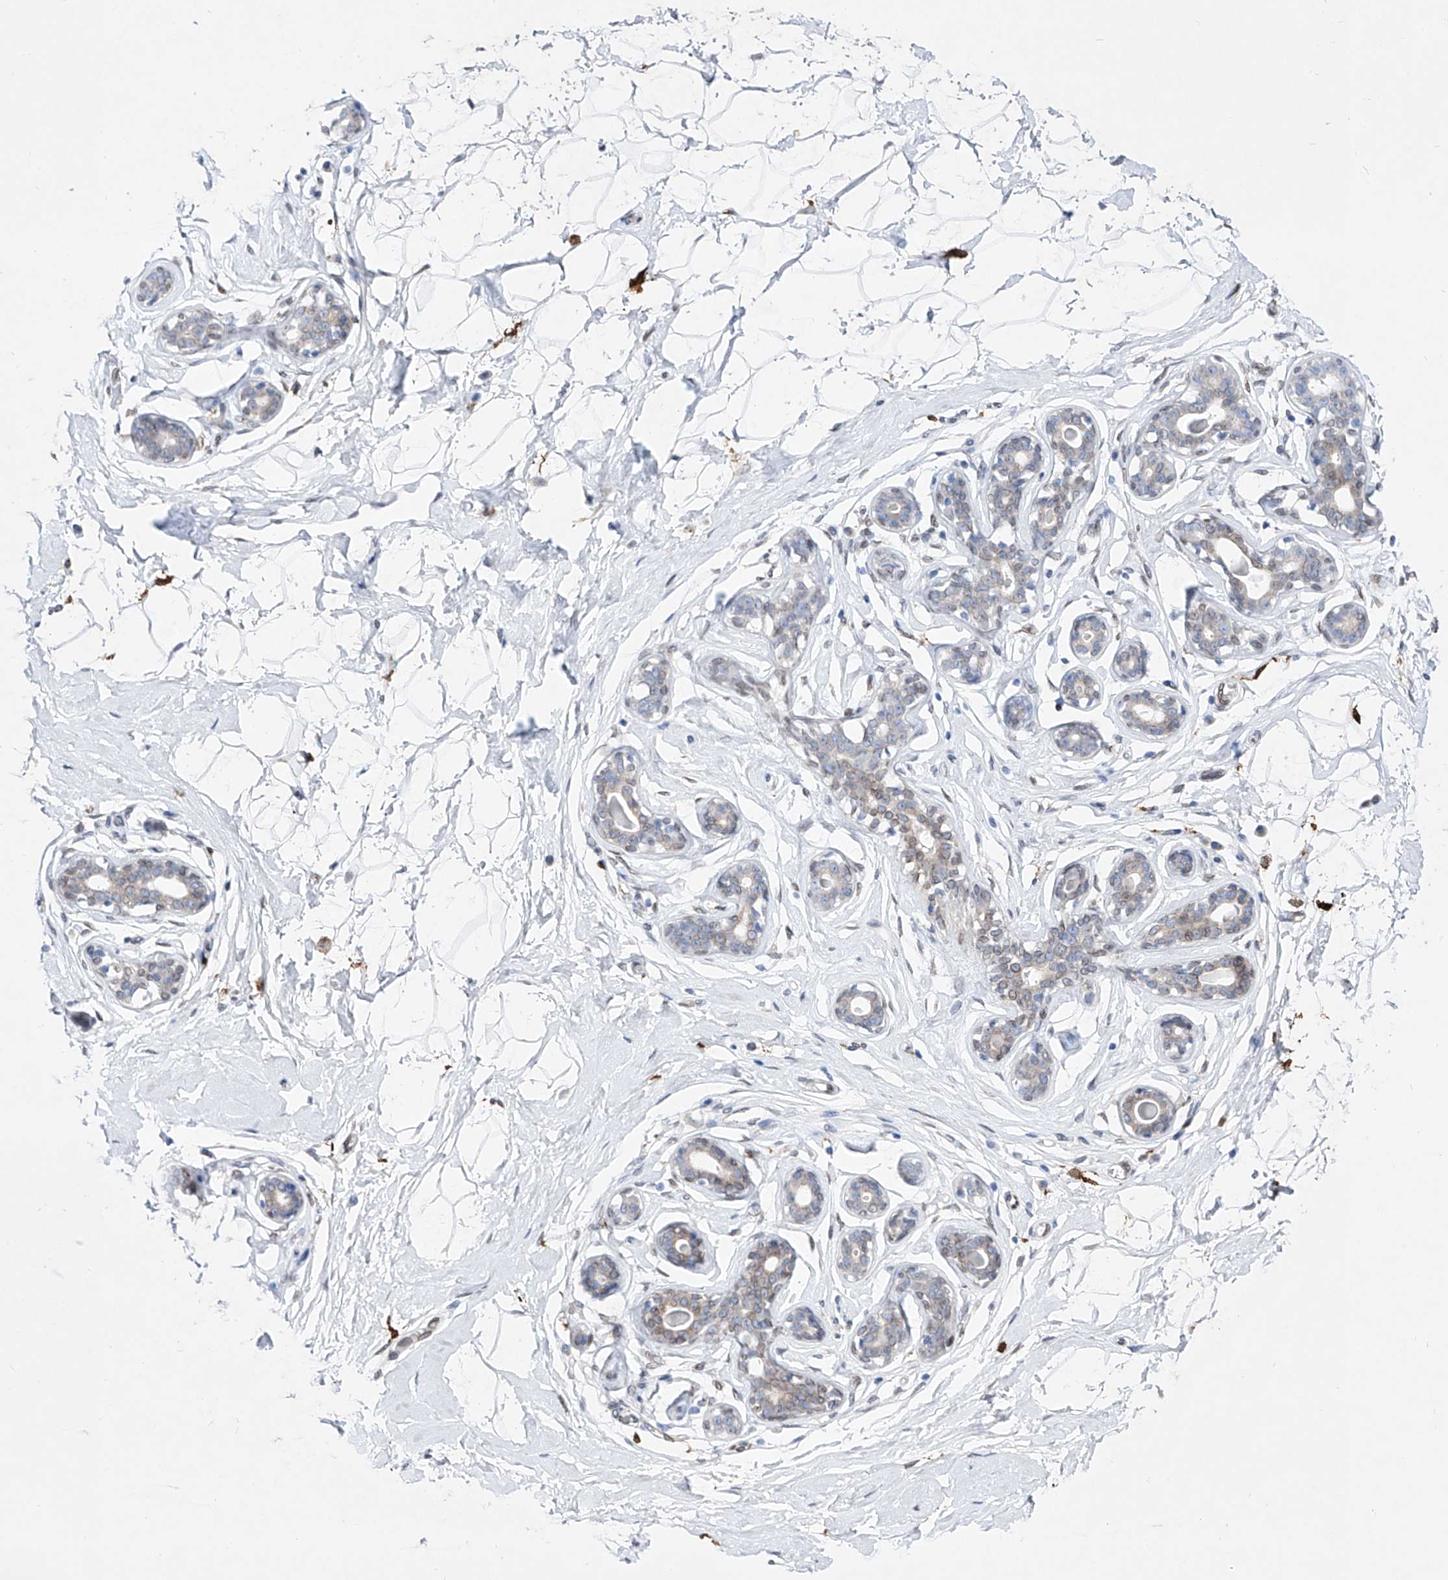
{"staining": {"intensity": "negative", "quantity": "none", "location": "none"}, "tissue": "breast", "cell_type": "Adipocytes", "image_type": "normal", "snomed": [{"axis": "morphology", "description": "Normal tissue, NOS"}, {"axis": "morphology", "description": "Adenoma, NOS"}, {"axis": "topography", "description": "Breast"}], "caption": "Adipocytes are negative for protein expression in benign human breast. (DAB (3,3'-diaminobenzidine) immunohistochemistry (IHC) visualized using brightfield microscopy, high magnification).", "gene": "LCLAT1", "patient": {"sex": "female", "age": 23}}